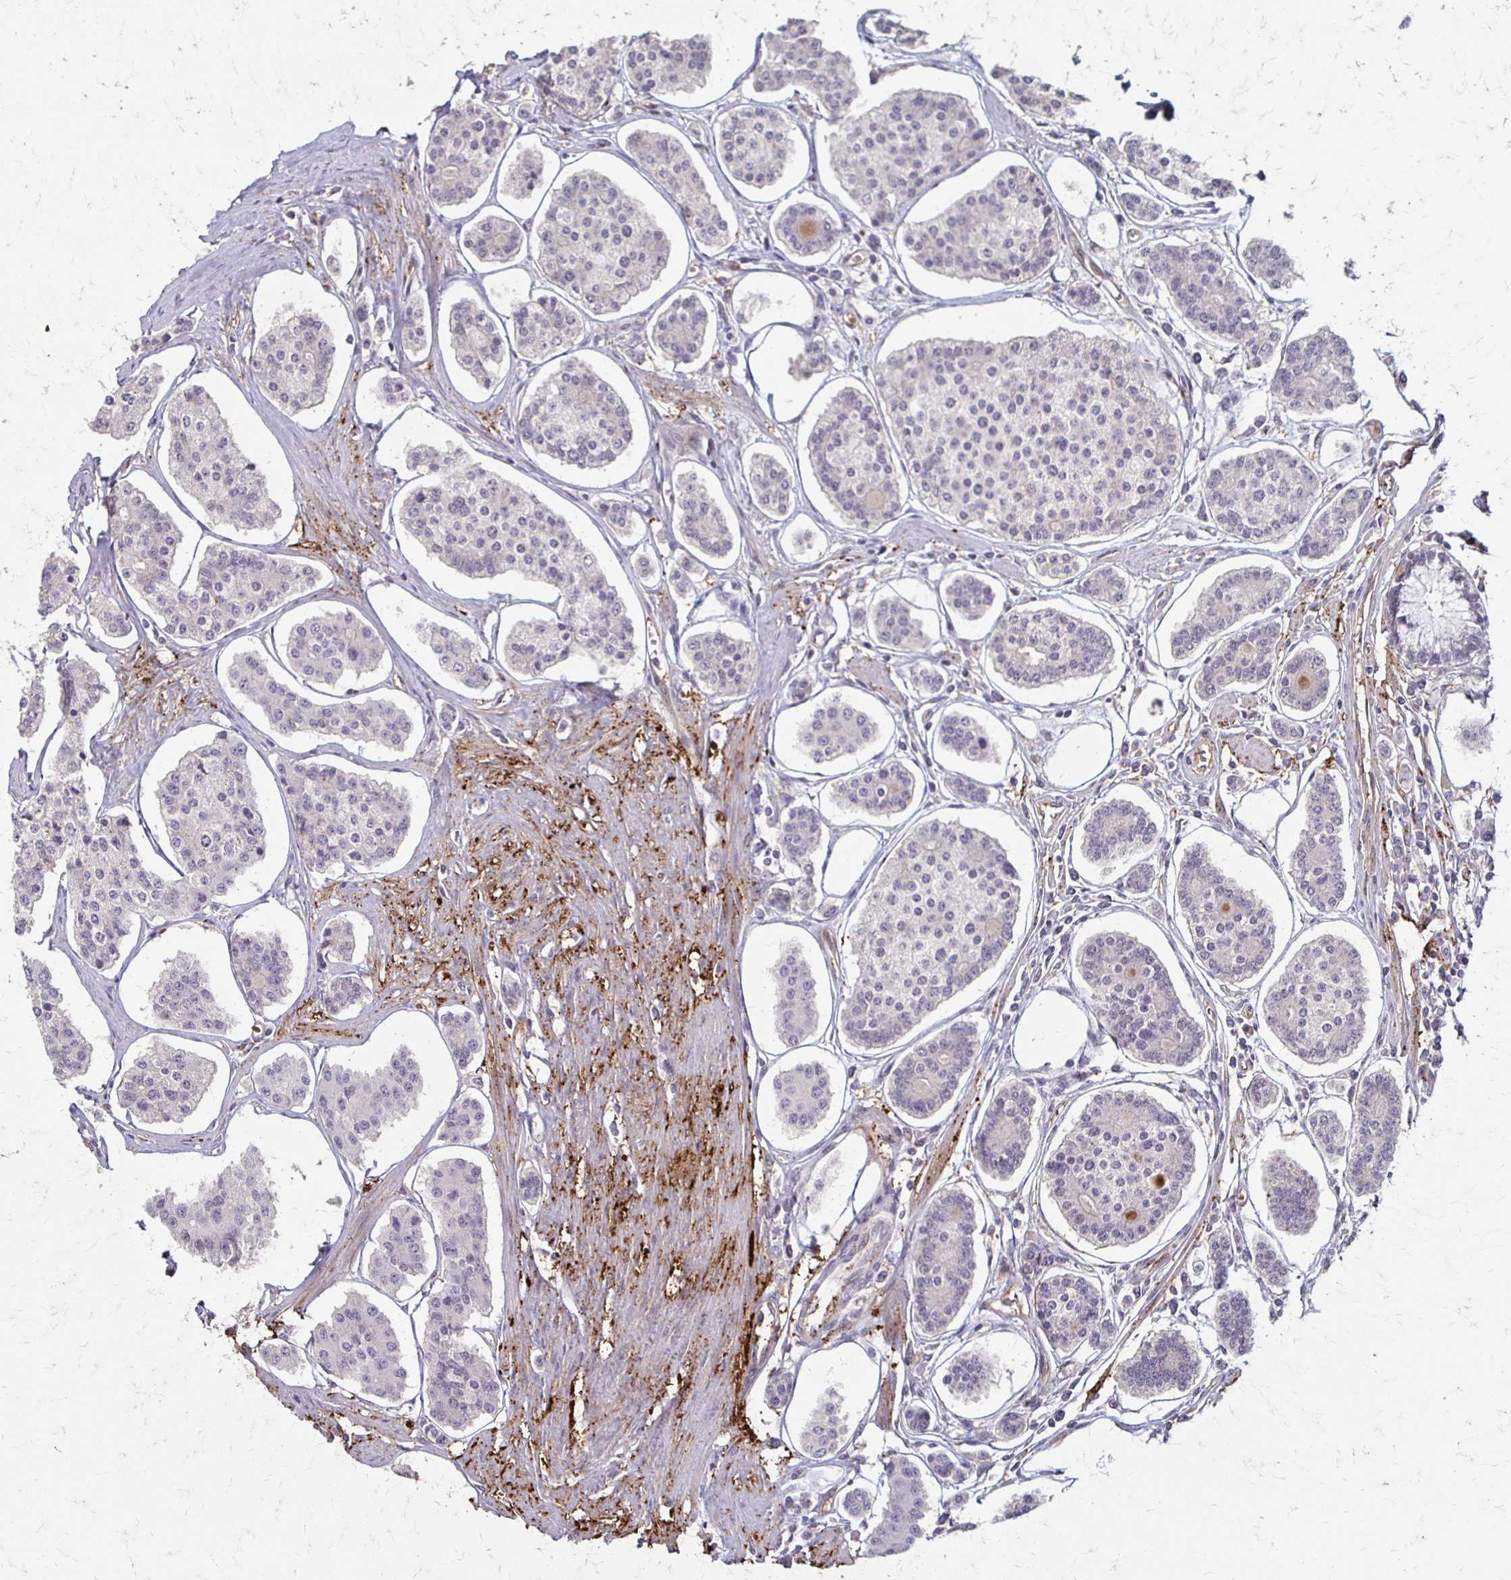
{"staining": {"intensity": "negative", "quantity": "none", "location": "none"}, "tissue": "carcinoid", "cell_type": "Tumor cells", "image_type": "cancer", "snomed": [{"axis": "morphology", "description": "Carcinoid, malignant, NOS"}, {"axis": "topography", "description": "Small intestine"}], "caption": "Tumor cells are negative for brown protein staining in carcinoid.", "gene": "CFL2", "patient": {"sex": "female", "age": 65}}